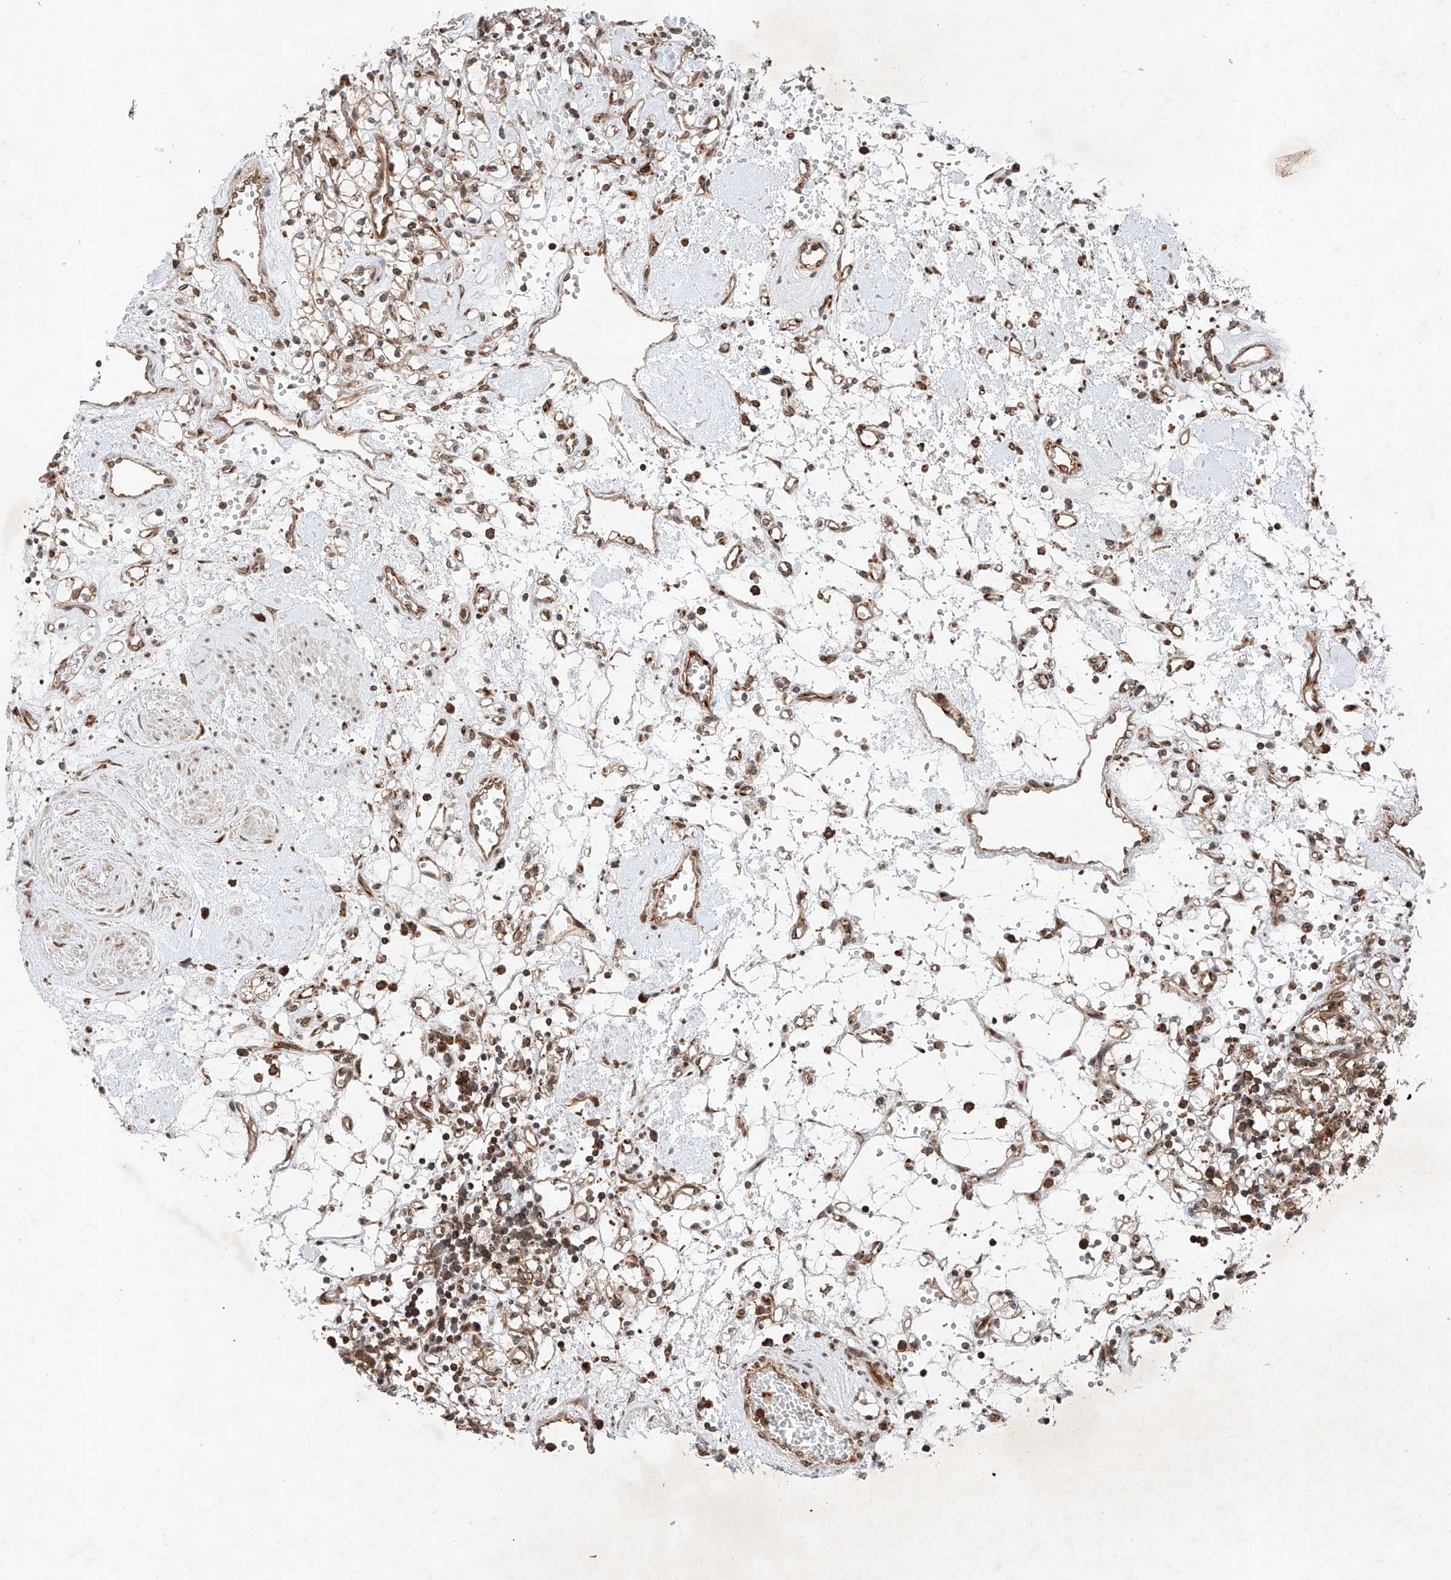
{"staining": {"intensity": "weak", "quantity": "25%-75%", "location": "cytoplasmic/membranous"}, "tissue": "renal cancer", "cell_type": "Tumor cells", "image_type": "cancer", "snomed": [{"axis": "morphology", "description": "Adenocarcinoma, NOS"}, {"axis": "topography", "description": "Kidney"}], "caption": "A histopathology image of adenocarcinoma (renal) stained for a protein shows weak cytoplasmic/membranous brown staining in tumor cells.", "gene": "ZFP28", "patient": {"sex": "female", "age": 59}}